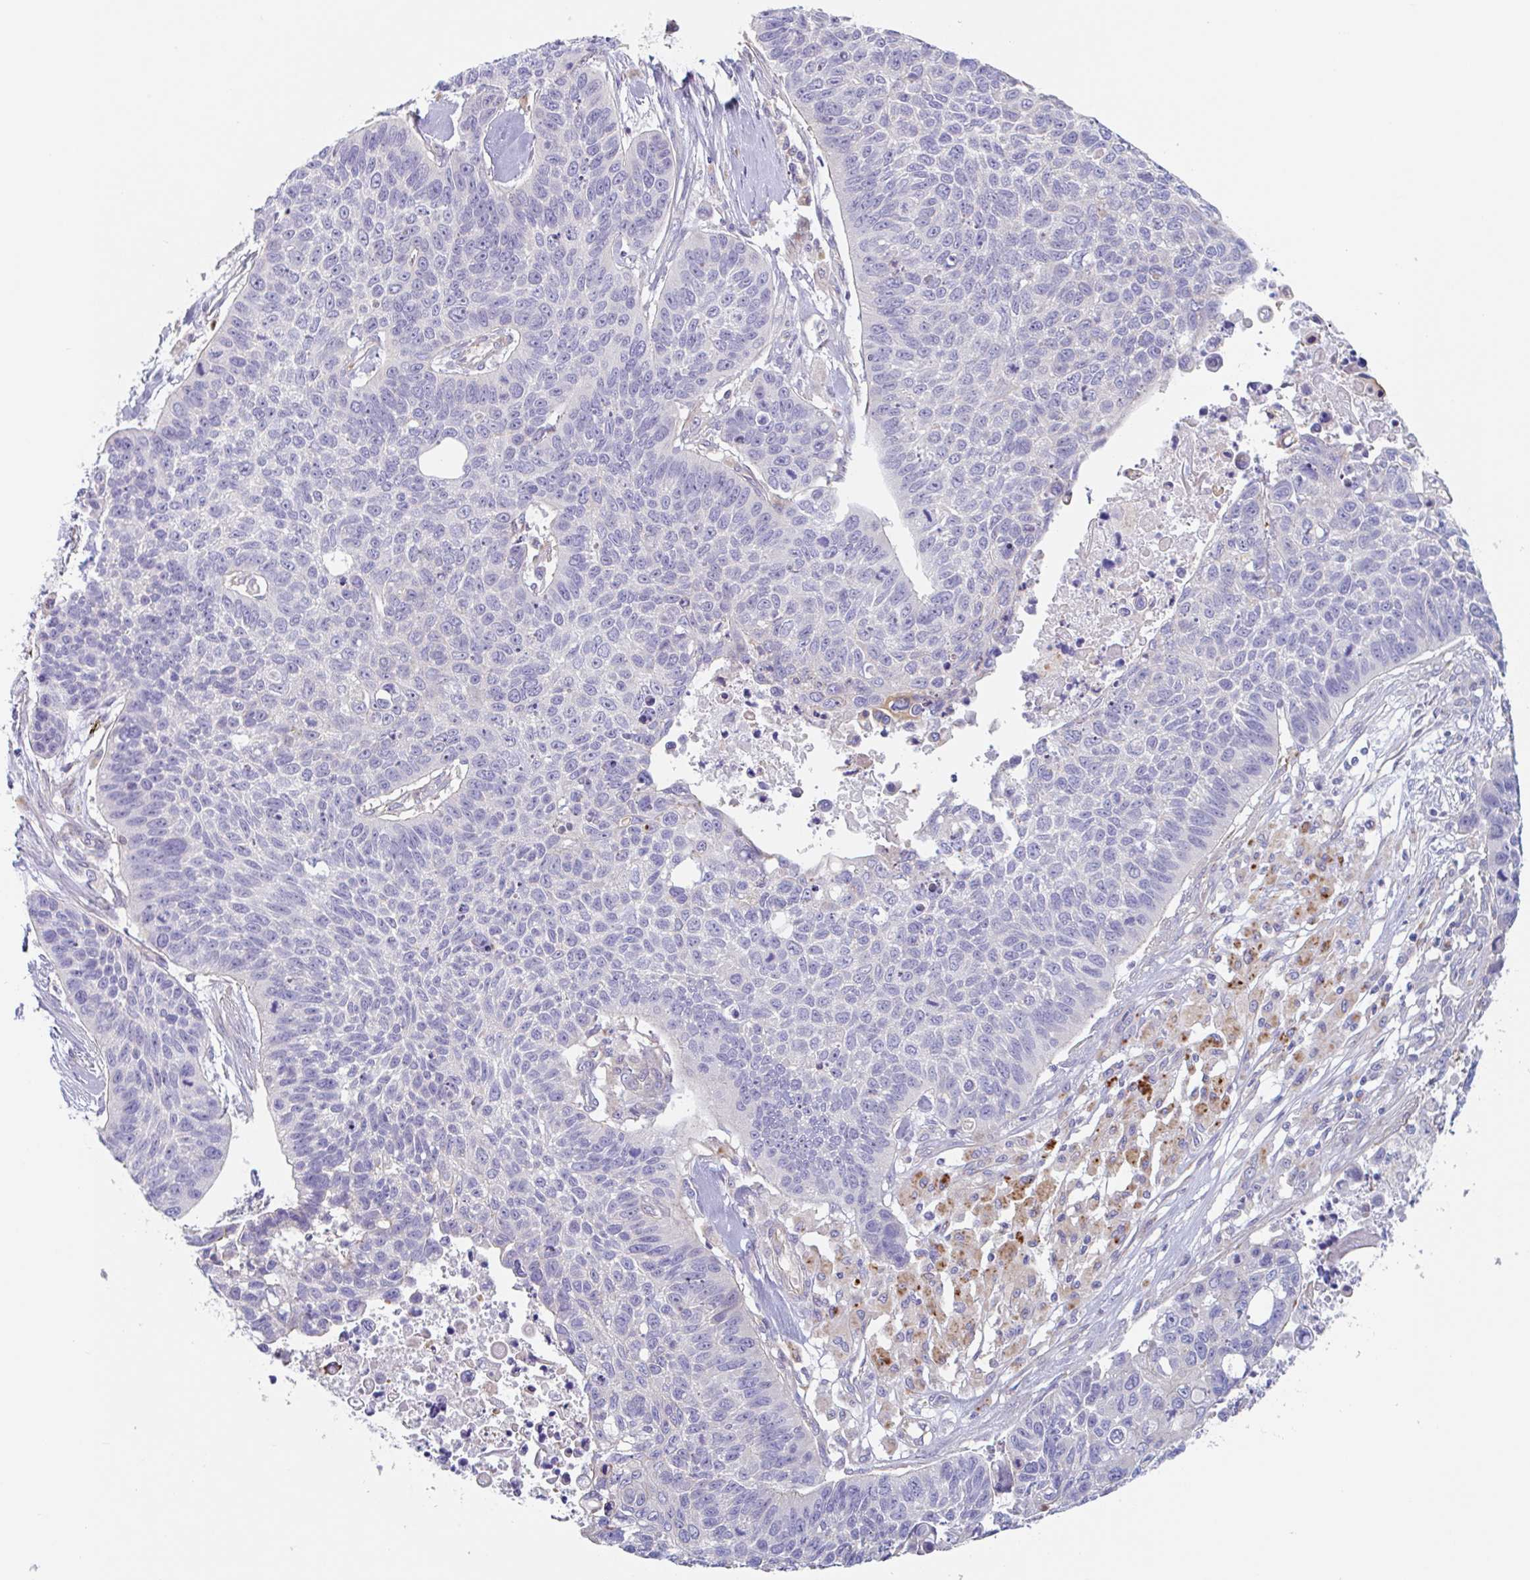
{"staining": {"intensity": "negative", "quantity": "none", "location": "none"}, "tissue": "lung cancer", "cell_type": "Tumor cells", "image_type": "cancer", "snomed": [{"axis": "morphology", "description": "Squamous cell carcinoma, NOS"}, {"axis": "topography", "description": "Lung"}], "caption": "Human squamous cell carcinoma (lung) stained for a protein using immunohistochemistry (IHC) exhibits no expression in tumor cells.", "gene": "LENG9", "patient": {"sex": "male", "age": 62}}